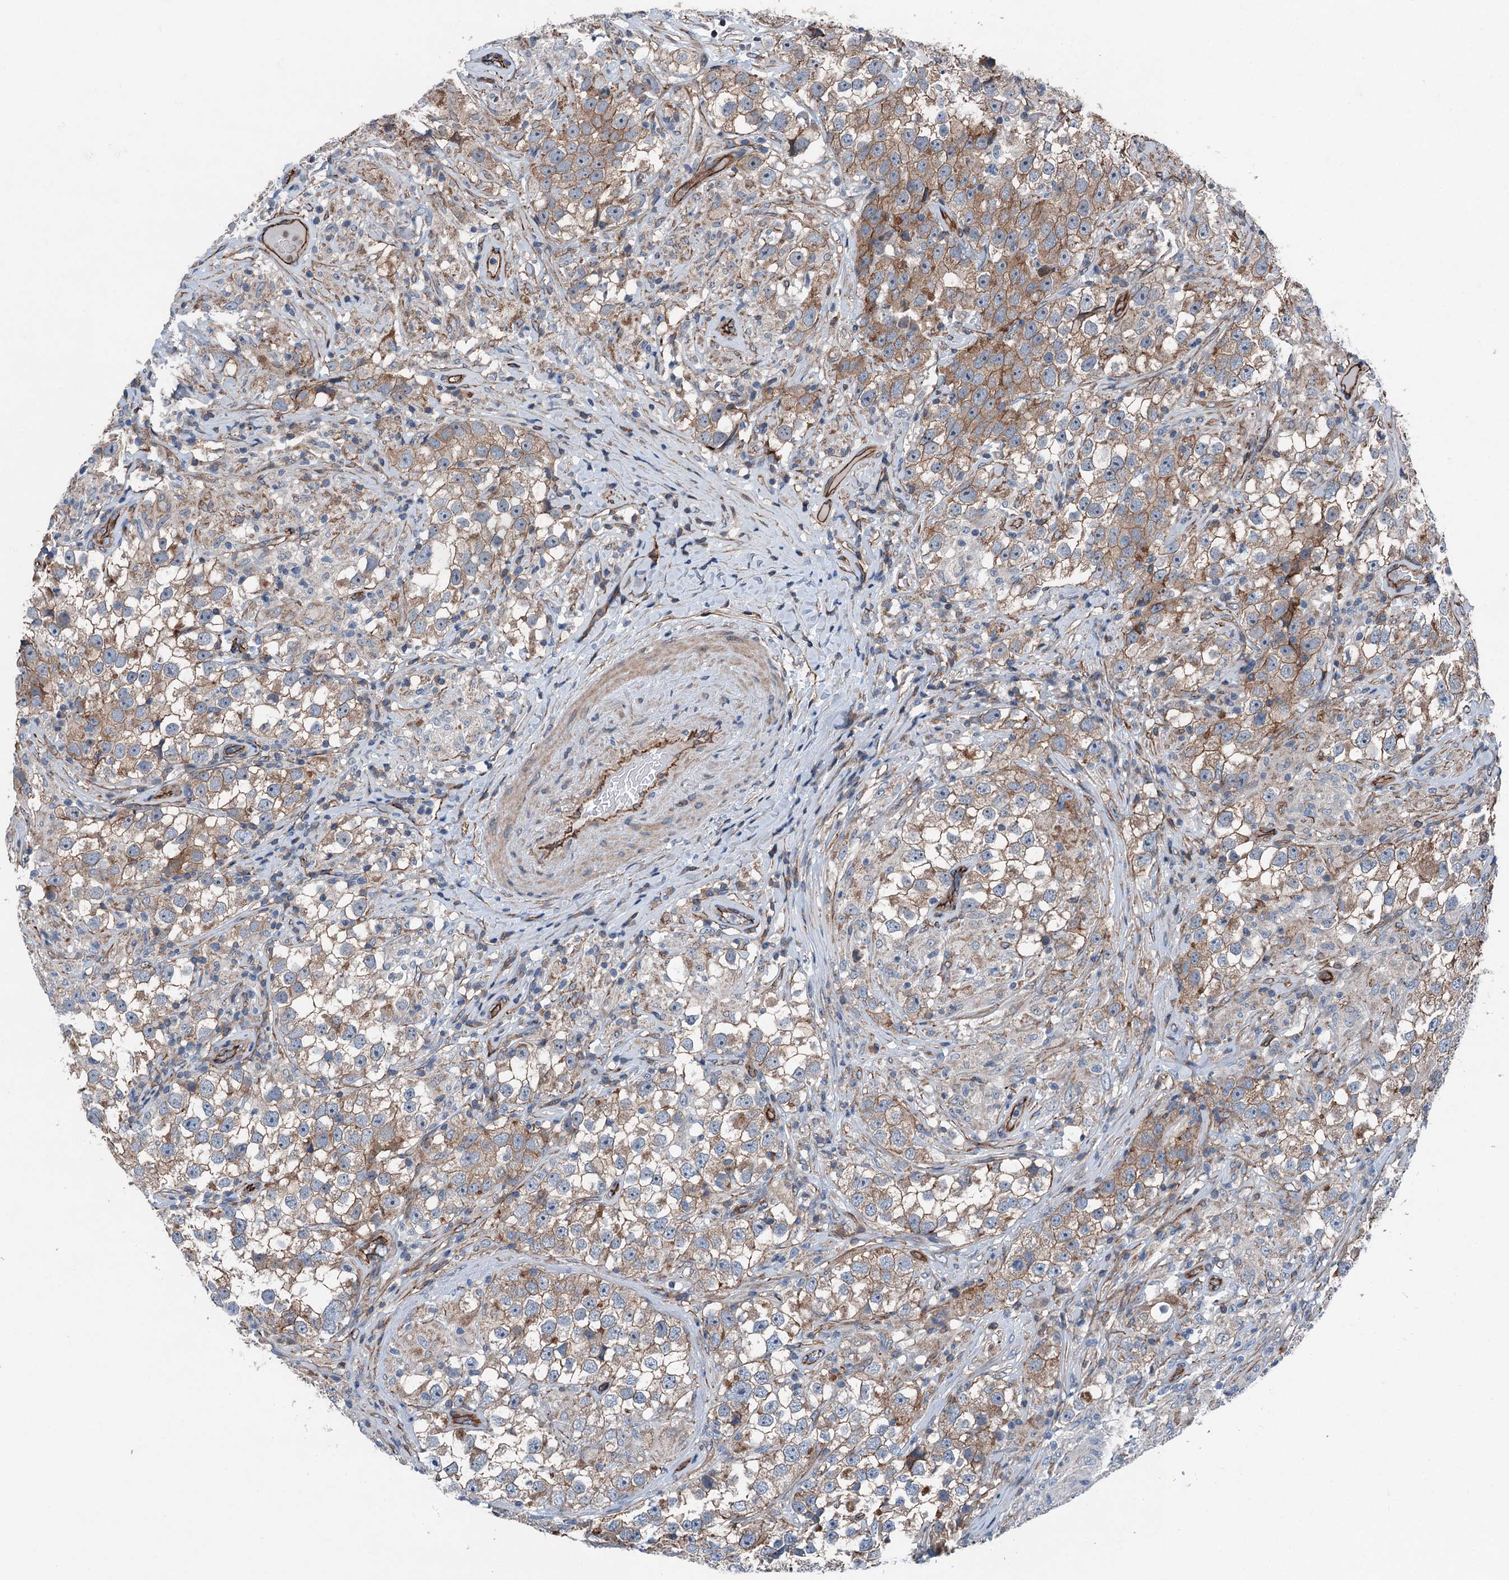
{"staining": {"intensity": "moderate", "quantity": "25%-75%", "location": "cytoplasmic/membranous"}, "tissue": "testis cancer", "cell_type": "Tumor cells", "image_type": "cancer", "snomed": [{"axis": "morphology", "description": "Seminoma, NOS"}, {"axis": "topography", "description": "Testis"}], "caption": "Testis cancer (seminoma) stained with a protein marker reveals moderate staining in tumor cells.", "gene": "NMRAL1", "patient": {"sex": "male", "age": 46}}